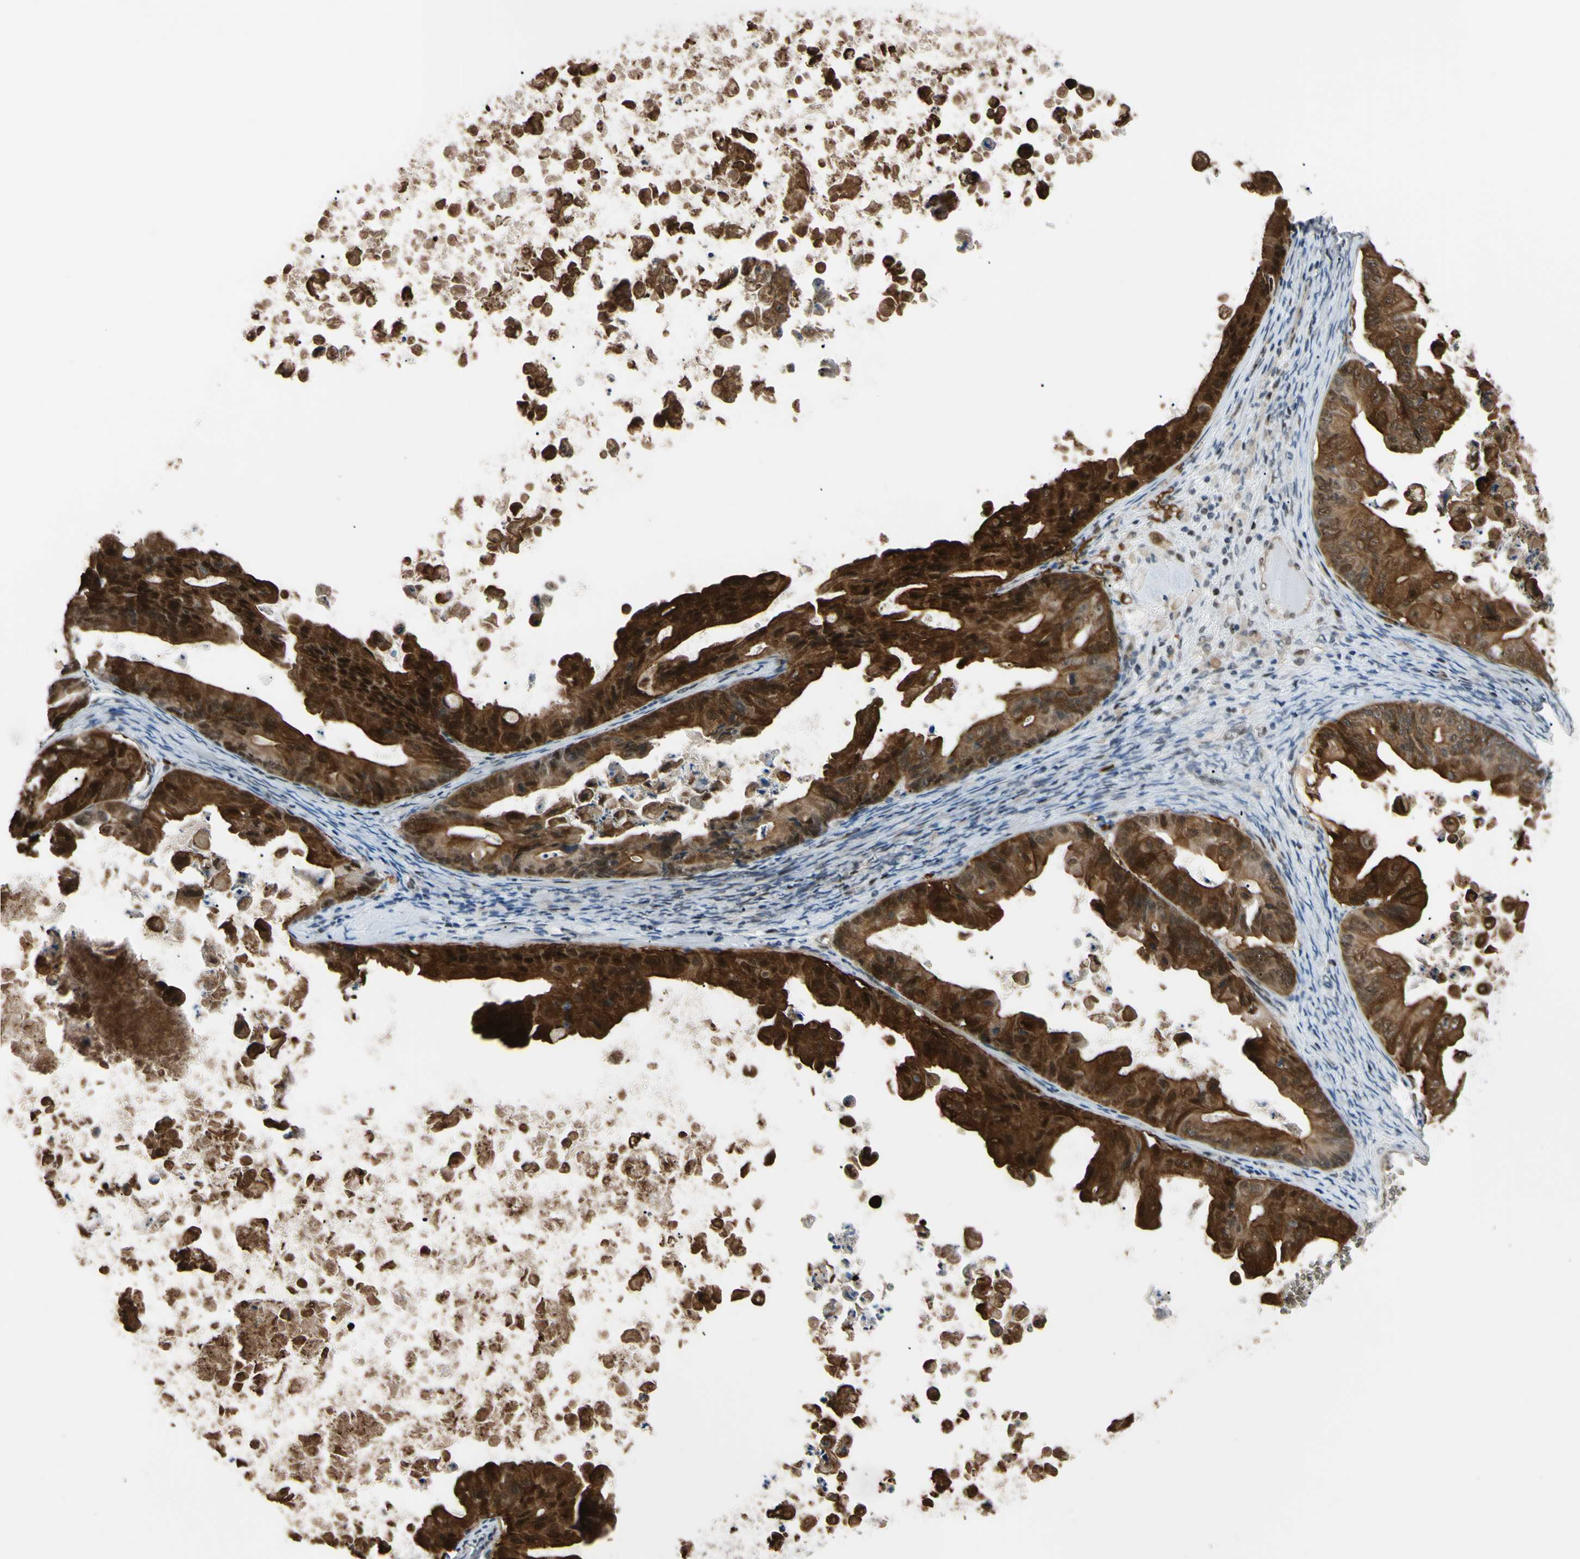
{"staining": {"intensity": "strong", "quantity": ">75%", "location": "cytoplasmic/membranous,nuclear"}, "tissue": "ovarian cancer", "cell_type": "Tumor cells", "image_type": "cancer", "snomed": [{"axis": "morphology", "description": "Cystadenocarcinoma, mucinous, NOS"}, {"axis": "topography", "description": "Ovary"}], "caption": "Immunohistochemical staining of ovarian cancer (mucinous cystadenocarcinoma) displays high levels of strong cytoplasmic/membranous and nuclear expression in approximately >75% of tumor cells.", "gene": "THAP12", "patient": {"sex": "female", "age": 37}}